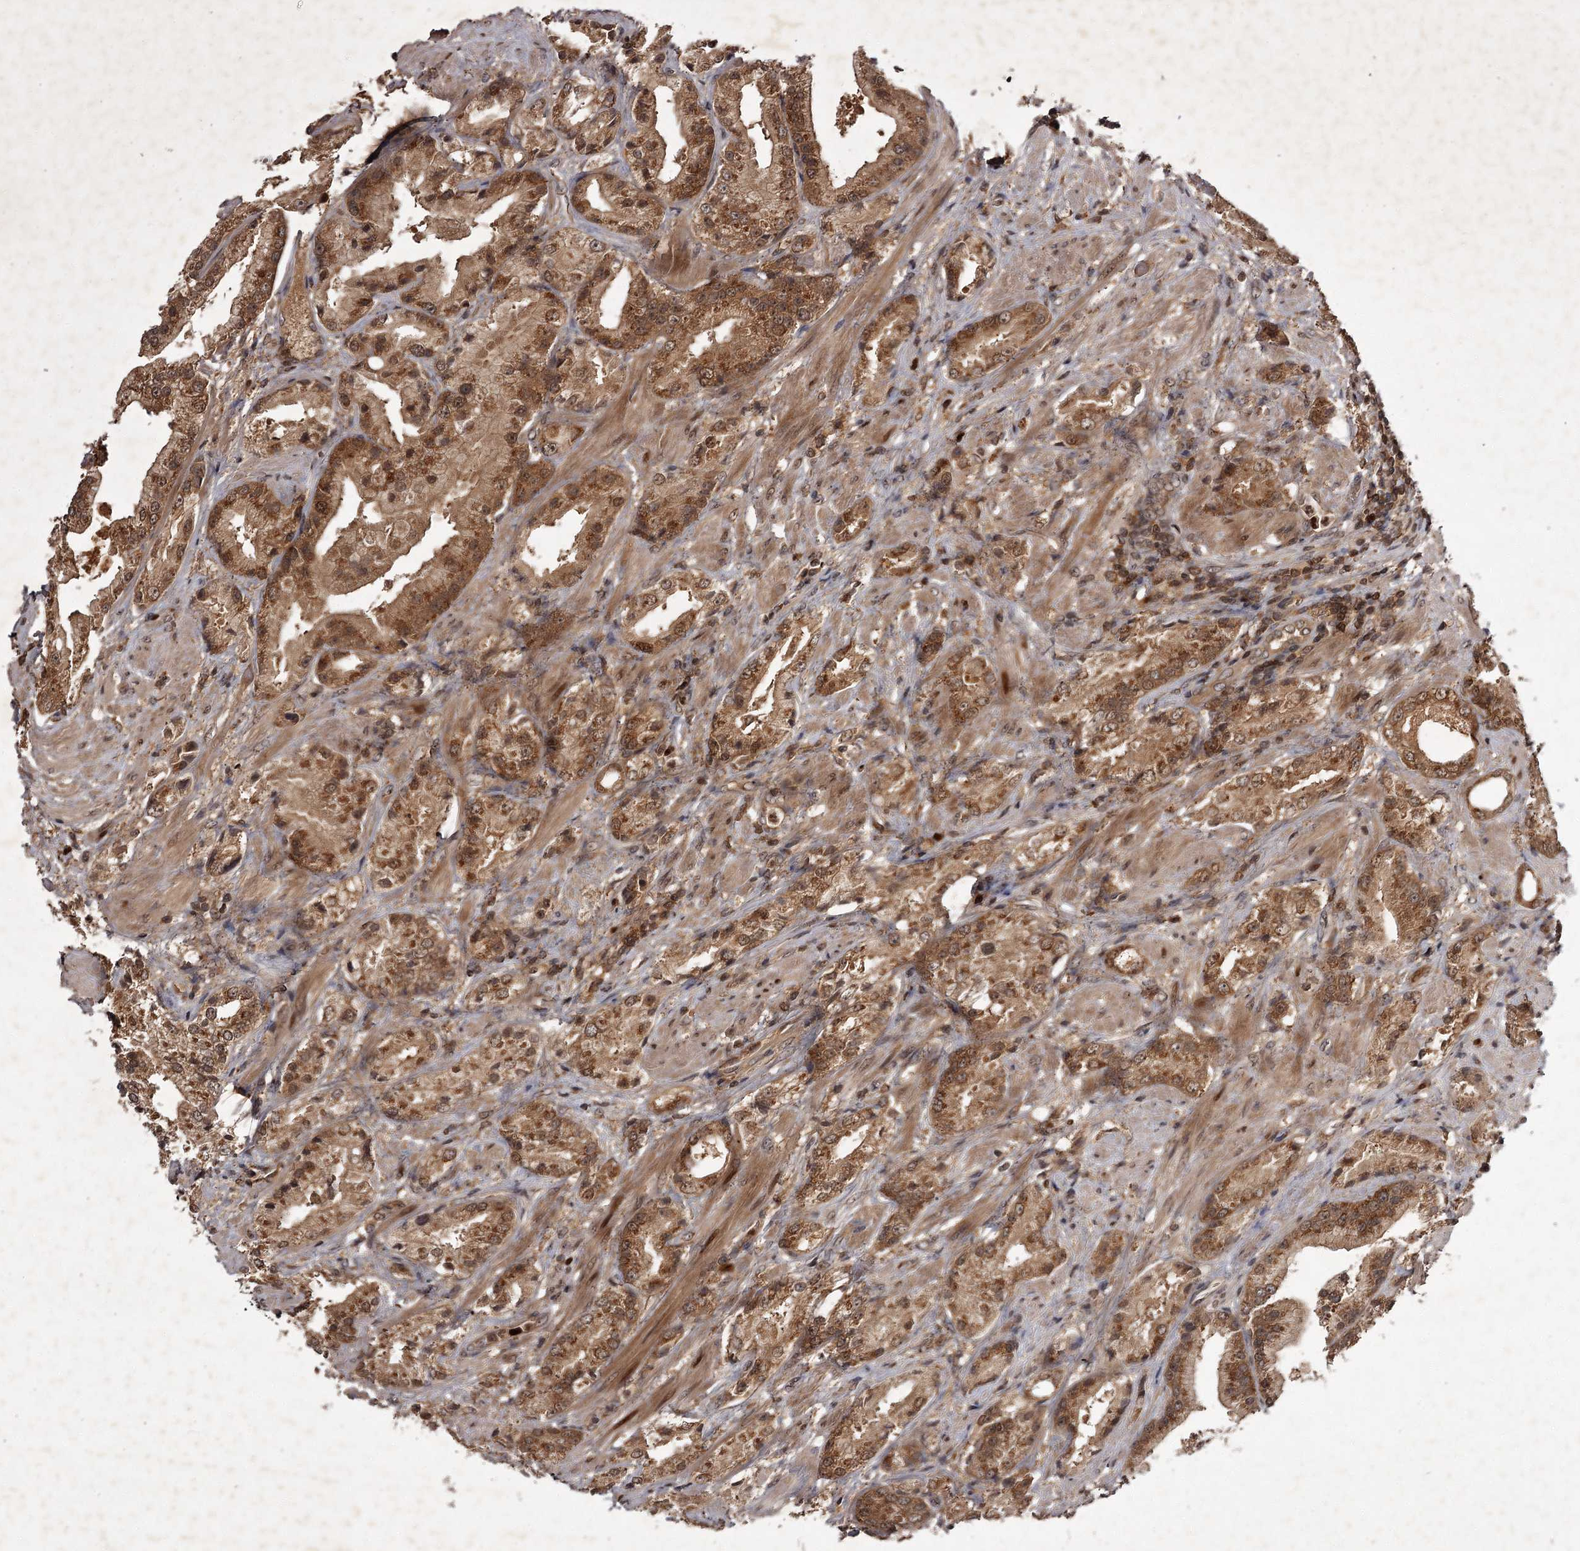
{"staining": {"intensity": "moderate", "quantity": ">75%", "location": "cytoplasmic/membranous"}, "tissue": "prostate cancer", "cell_type": "Tumor cells", "image_type": "cancer", "snomed": [{"axis": "morphology", "description": "Adenocarcinoma, Low grade"}, {"axis": "topography", "description": "Prostate"}], "caption": "This is an image of immunohistochemistry (IHC) staining of prostate cancer, which shows moderate expression in the cytoplasmic/membranous of tumor cells.", "gene": "TBC1D23", "patient": {"sex": "male", "age": 67}}